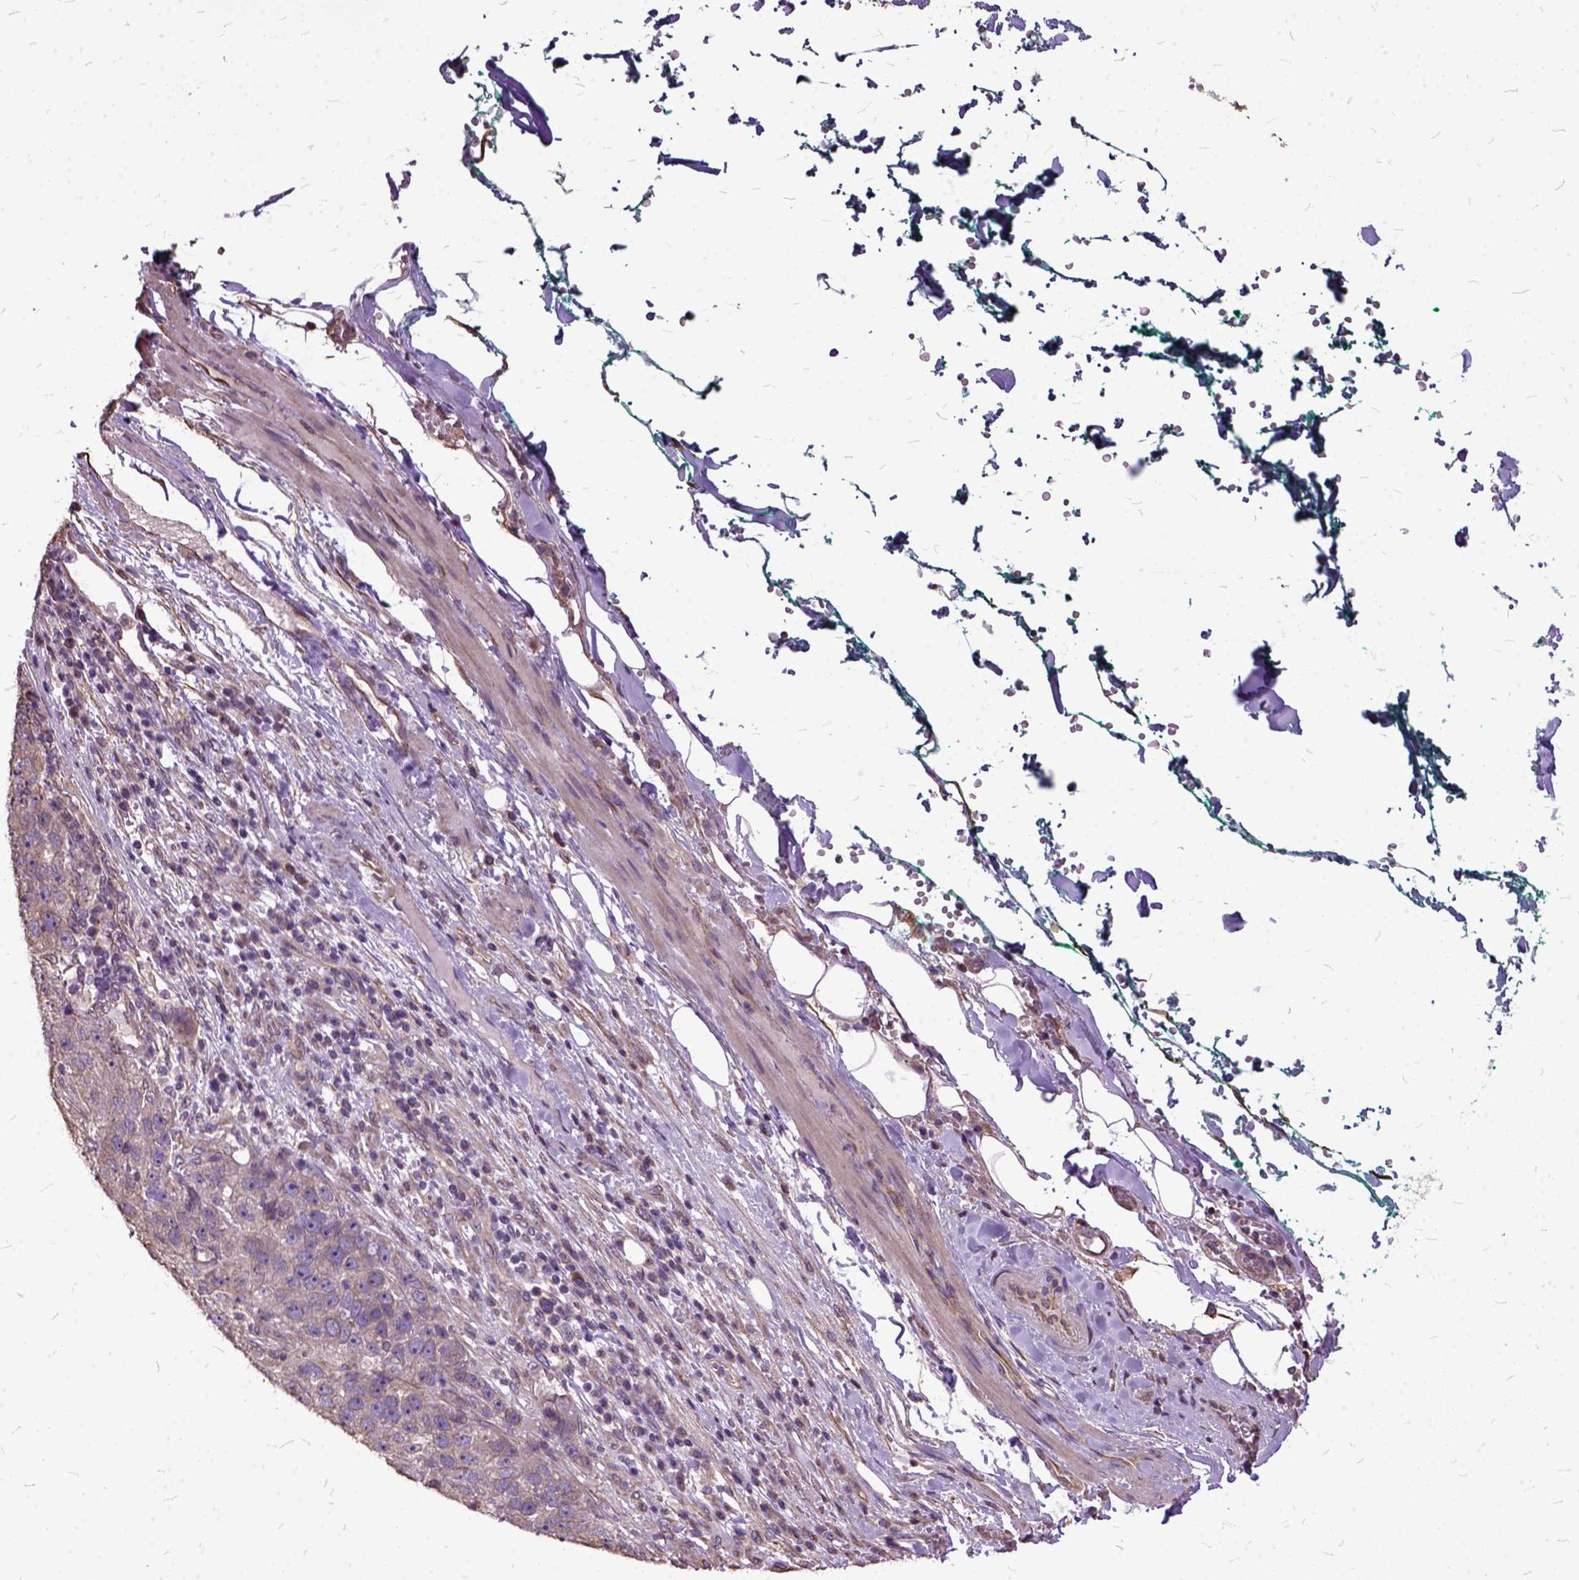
{"staining": {"intensity": "weak", "quantity": "25%-75%", "location": "cytoplasmic/membranous"}, "tissue": "pancreatic cancer", "cell_type": "Tumor cells", "image_type": "cancer", "snomed": [{"axis": "morphology", "description": "Adenocarcinoma, NOS"}, {"axis": "topography", "description": "Pancreas"}], "caption": "A photomicrograph of pancreatic adenocarcinoma stained for a protein demonstrates weak cytoplasmic/membranous brown staining in tumor cells.", "gene": "AREG", "patient": {"sex": "female", "age": 61}}